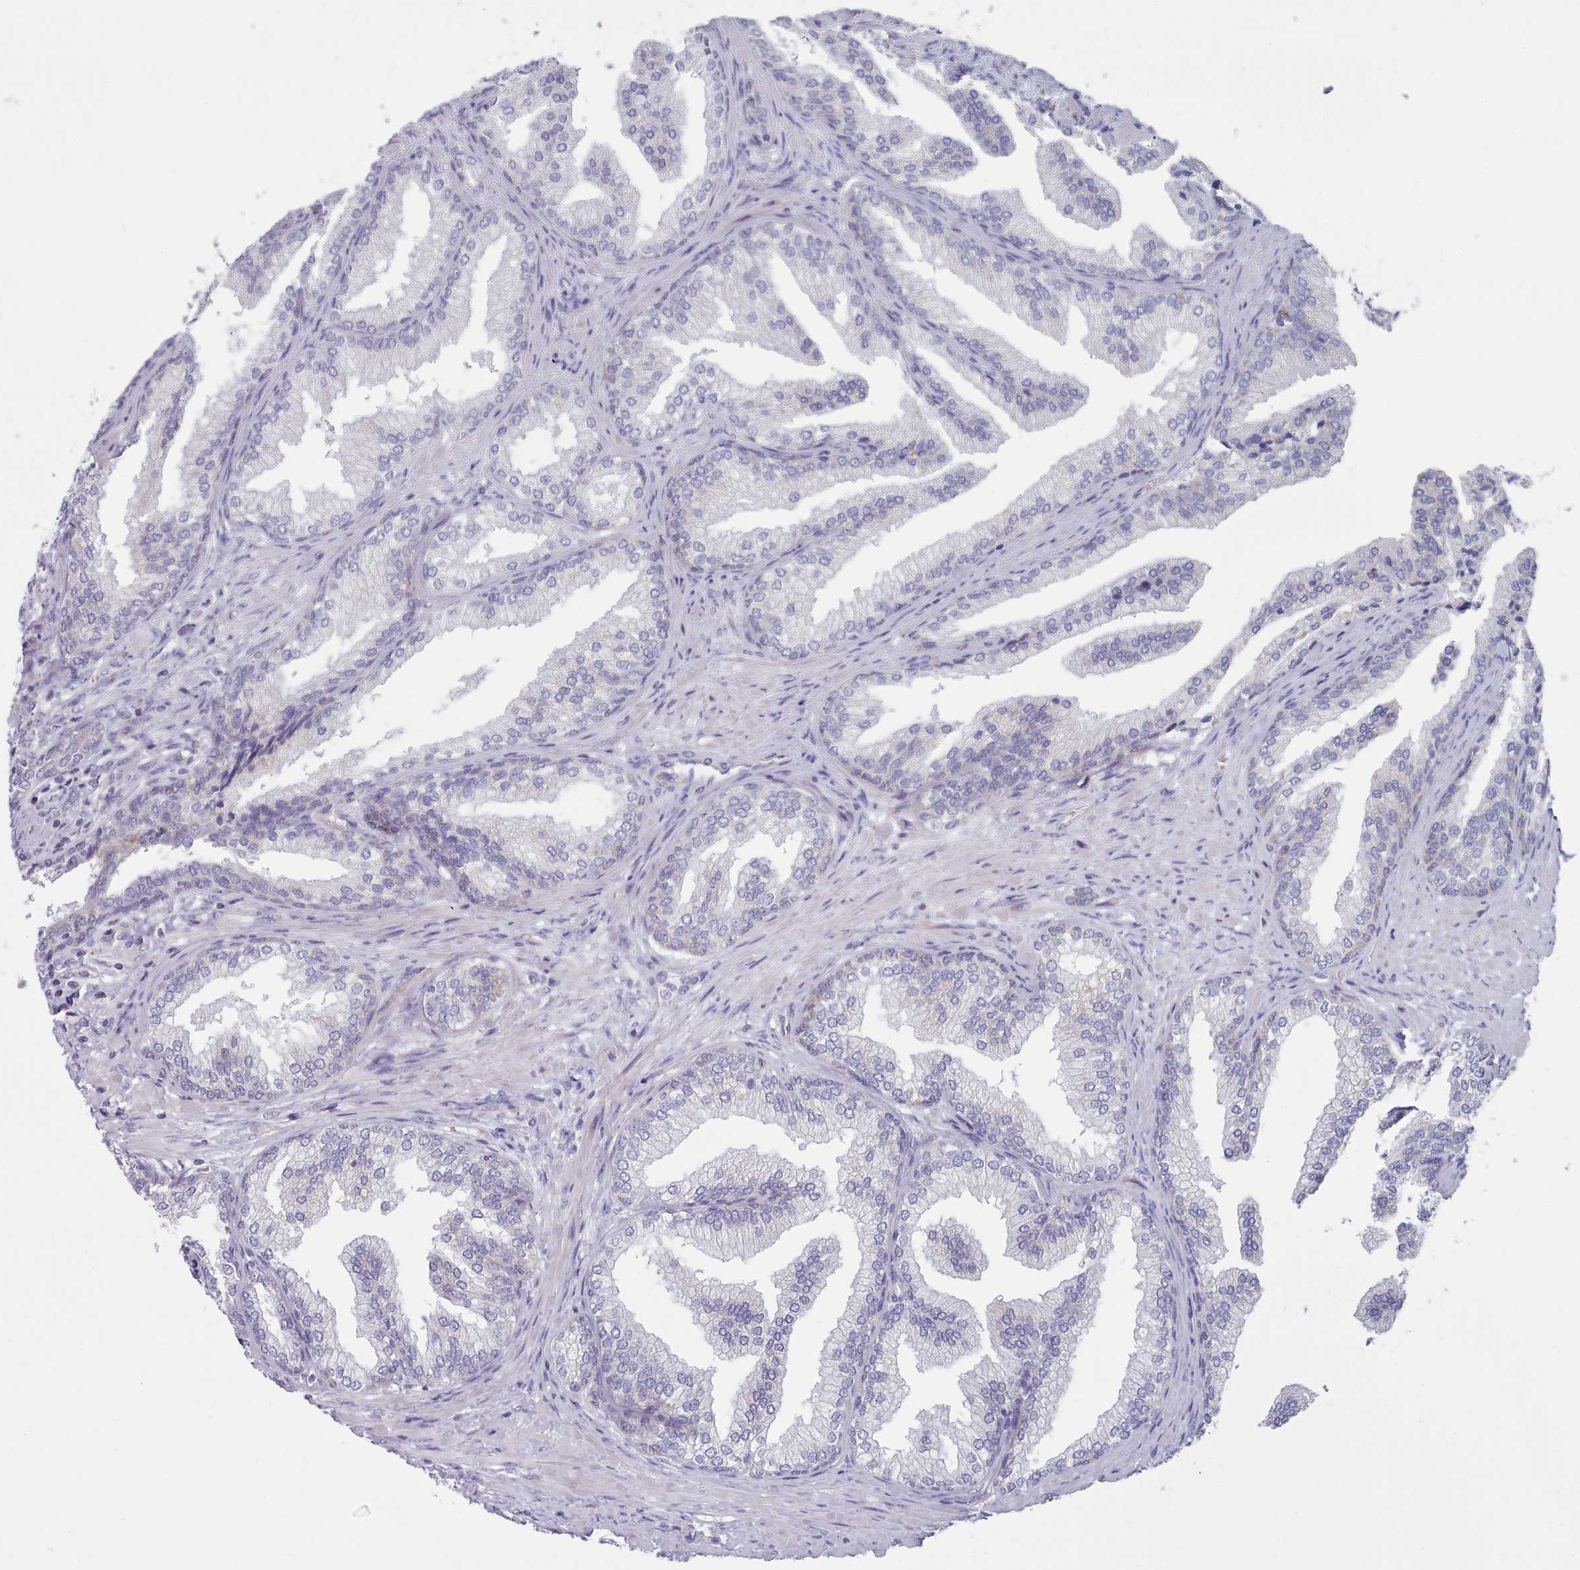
{"staining": {"intensity": "negative", "quantity": "none", "location": "none"}, "tissue": "prostate", "cell_type": "Glandular cells", "image_type": "normal", "snomed": [{"axis": "morphology", "description": "Normal tissue, NOS"}, {"axis": "topography", "description": "Prostate"}], "caption": "Glandular cells show no significant protein positivity in normal prostate. The staining is performed using DAB brown chromogen with nuclei counter-stained in using hematoxylin.", "gene": "FAM170B", "patient": {"sex": "male", "age": 76}}